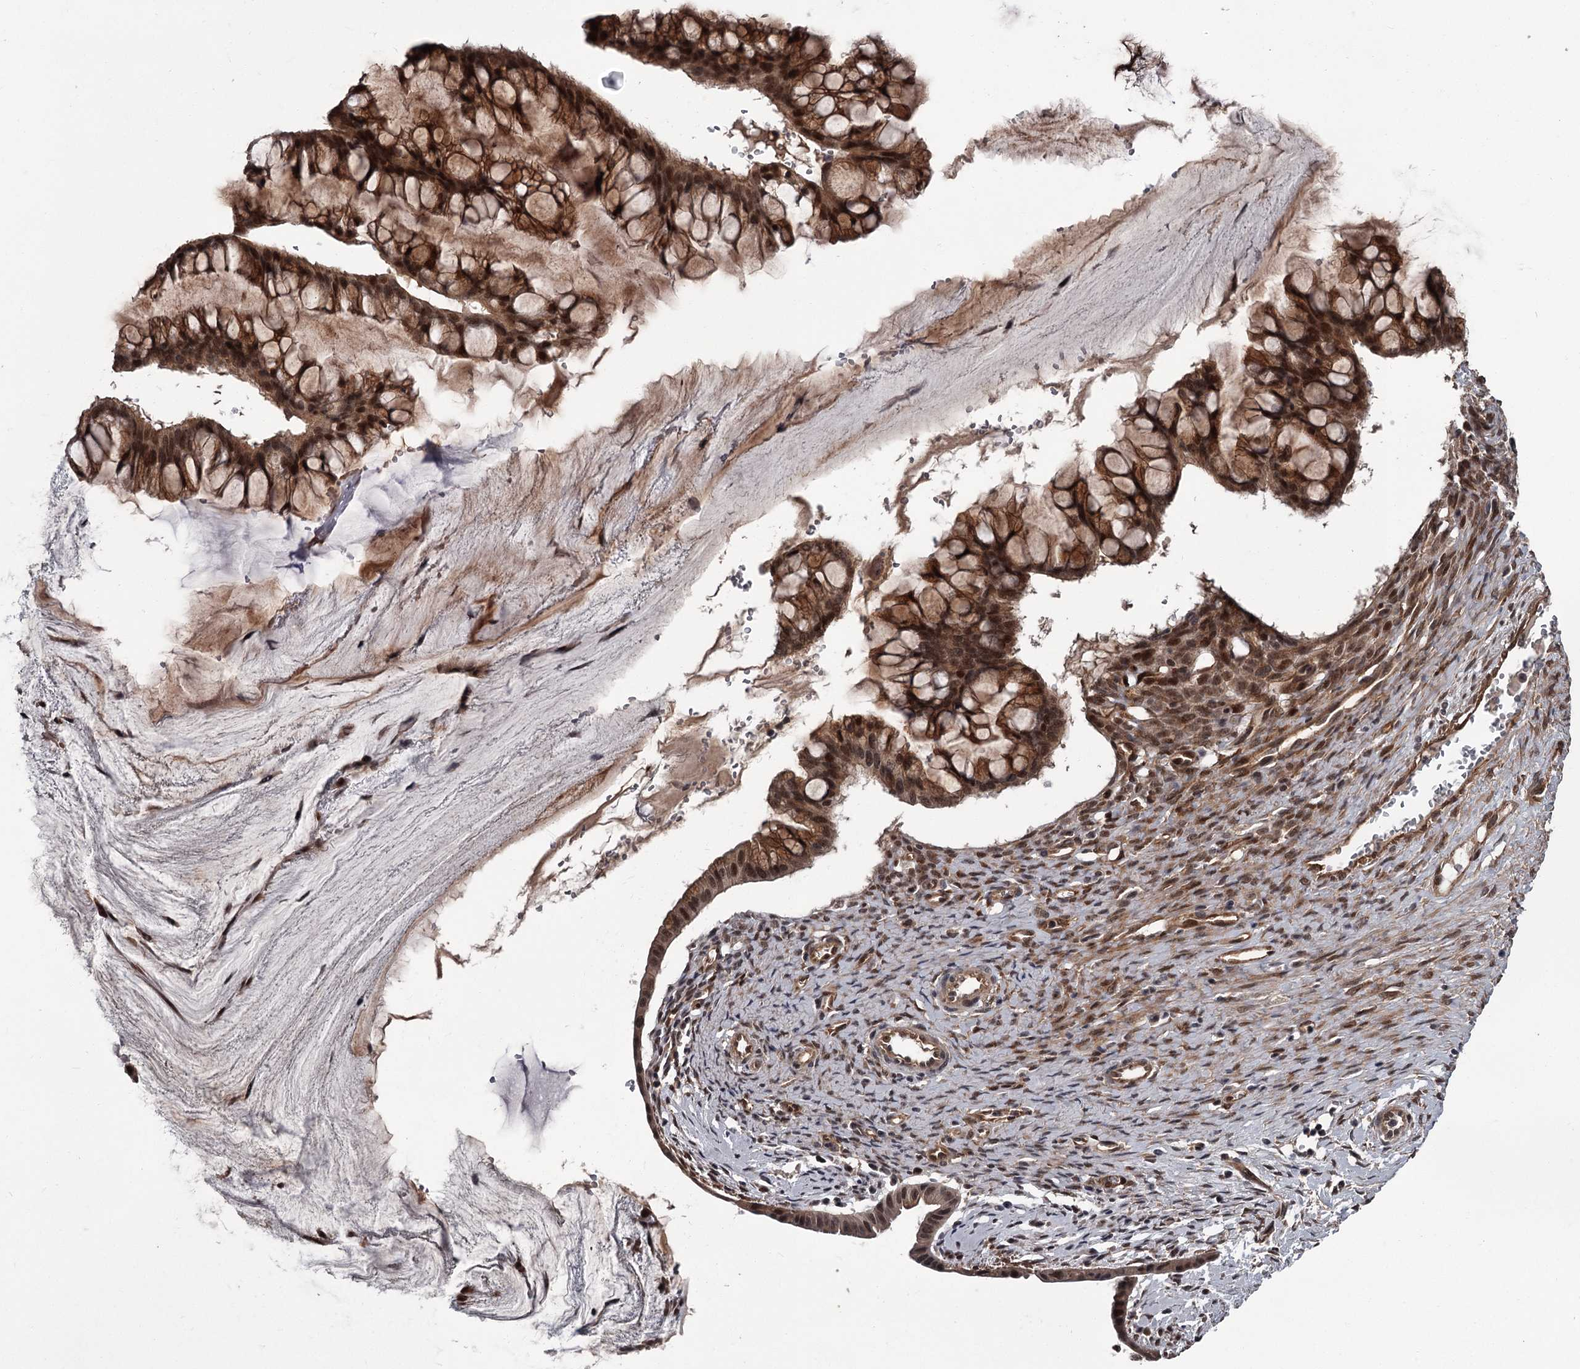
{"staining": {"intensity": "moderate", "quantity": ">75%", "location": "cytoplasmic/membranous,nuclear"}, "tissue": "ovarian cancer", "cell_type": "Tumor cells", "image_type": "cancer", "snomed": [{"axis": "morphology", "description": "Cystadenocarcinoma, mucinous, NOS"}, {"axis": "topography", "description": "Ovary"}], "caption": "Ovarian mucinous cystadenocarcinoma was stained to show a protein in brown. There is medium levels of moderate cytoplasmic/membranous and nuclear positivity in approximately >75% of tumor cells. (brown staining indicates protein expression, while blue staining denotes nuclei).", "gene": "CDC42EP2", "patient": {"sex": "female", "age": 73}}